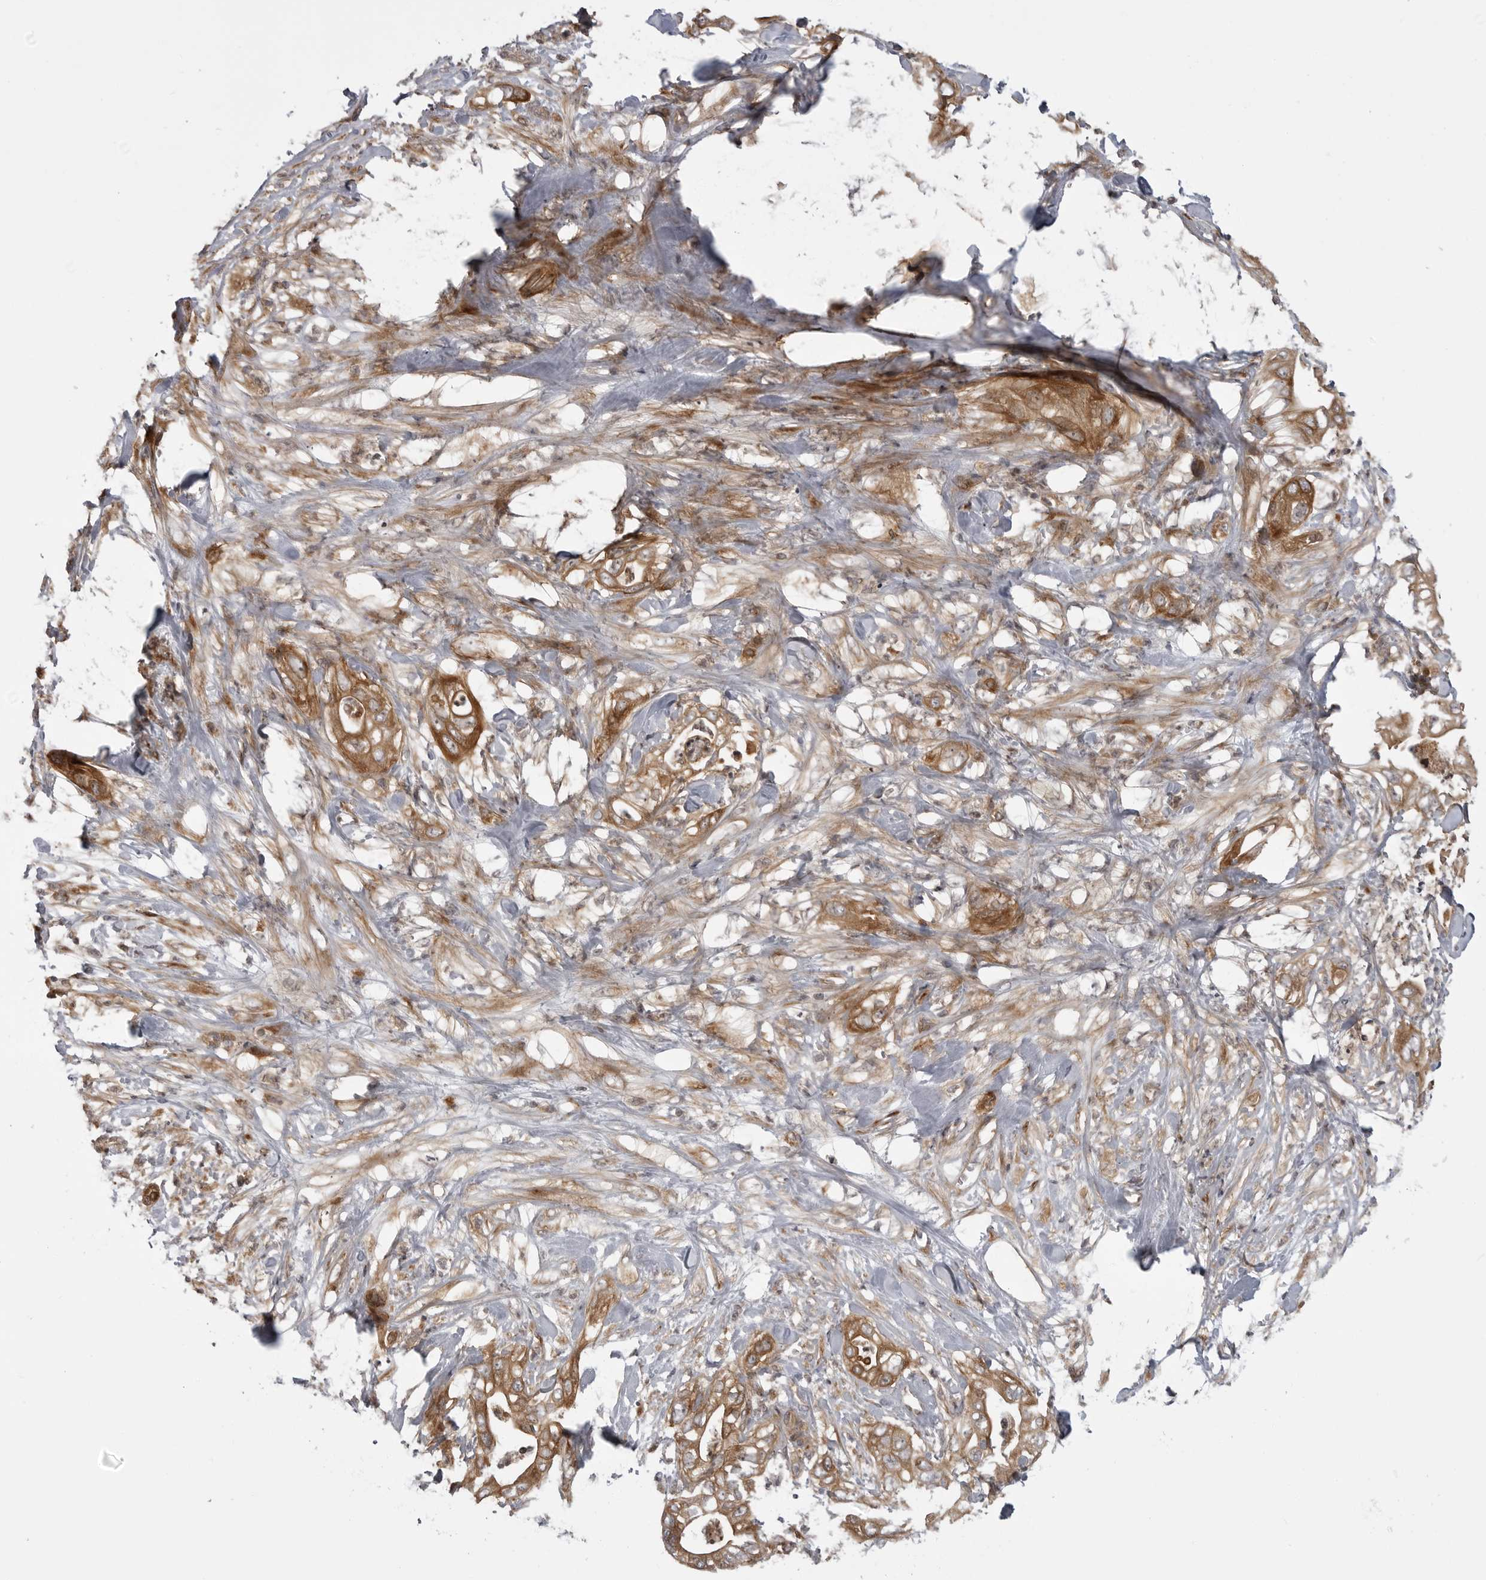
{"staining": {"intensity": "moderate", "quantity": ">75%", "location": "cytoplasmic/membranous"}, "tissue": "pancreatic cancer", "cell_type": "Tumor cells", "image_type": "cancer", "snomed": [{"axis": "morphology", "description": "Adenocarcinoma, NOS"}, {"axis": "topography", "description": "Pancreas"}], "caption": "Immunohistochemical staining of pancreatic cancer displays moderate cytoplasmic/membranous protein positivity in approximately >75% of tumor cells. (DAB IHC, brown staining for protein, blue staining for nuclei).", "gene": "LRRC45", "patient": {"sex": "female", "age": 78}}